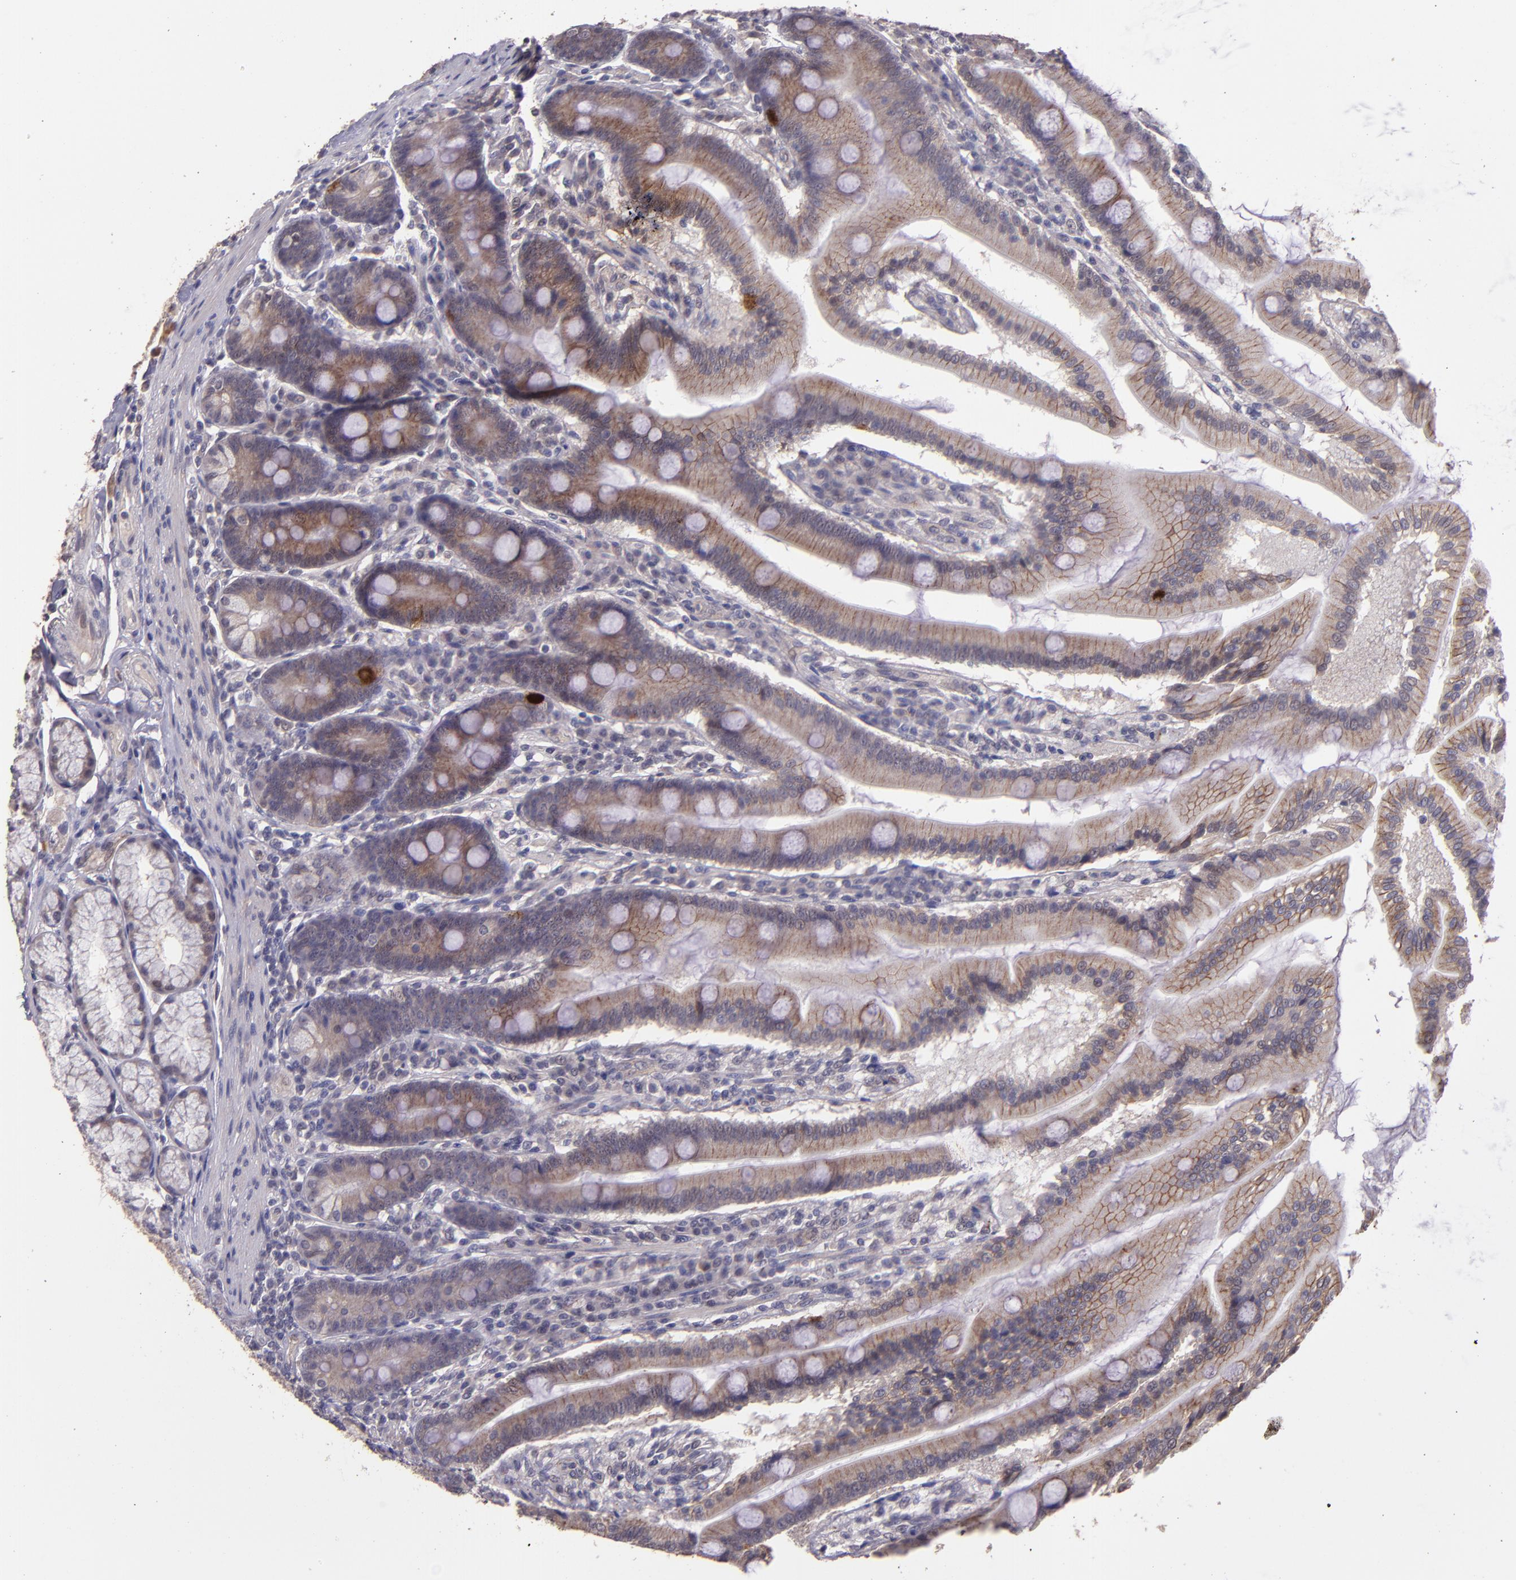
{"staining": {"intensity": "weak", "quantity": ">75%", "location": "cytoplasmic/membranous"}, "tissue": "duodenum", "cell_type": "Glandular cells", "image_type": "normal", "snomed": [{"axis": "morphology", "description": "Normal tissue, NOS"}, {"axis": "topography", "description": "Duodenum"}], "caption": "IHC image of unremarkable duodenum stained for a protein (brown), which shows low levels of weak cytoplasmic/membranous staining in approximately >75% of glandular cells.", "gene": "TAF7L", "patient": {"sex": "female", "age": 64}}